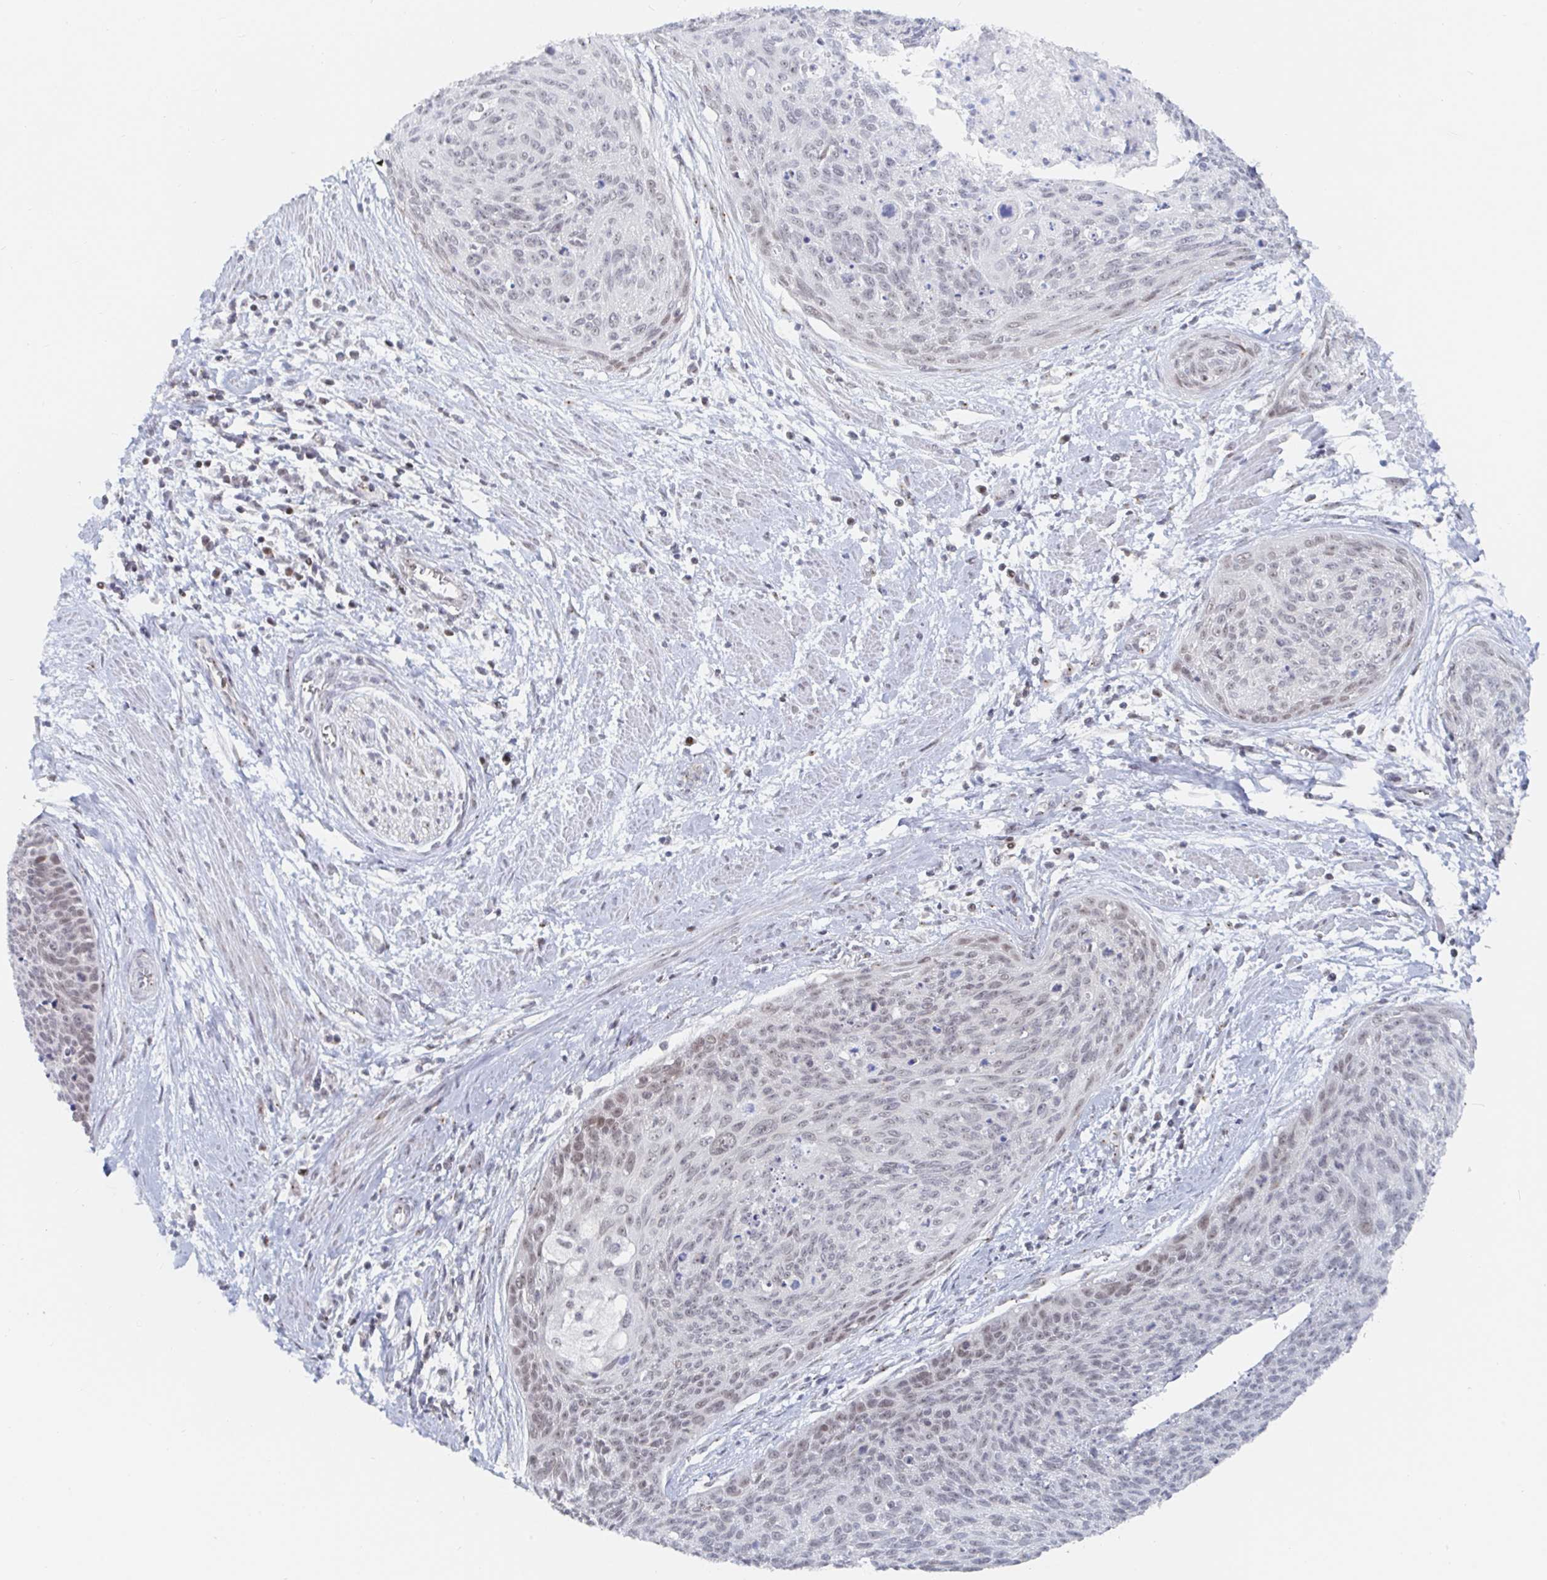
{"staining": {"intensity": "weak", "quantity": "25%-75%", "location": "nuclear"}, "tissue": "cervical cancer", "cell_type": "Tumor cells", "image_type": "cancer", "snomed": [{"axis": "morphology", "description": "Squamous cell carcinoma, NOS"}, {"axis": "topography", "description": "Cervix"}], "caption": "Protein expression by immunohistochemistry (IHC) displays weak nuclear positivity in about 25%-75% of tumor cells in squamous cell carcinoma (cervical).", "gene": "CHD2", "patient": {"sex": "female", "age": 55}}